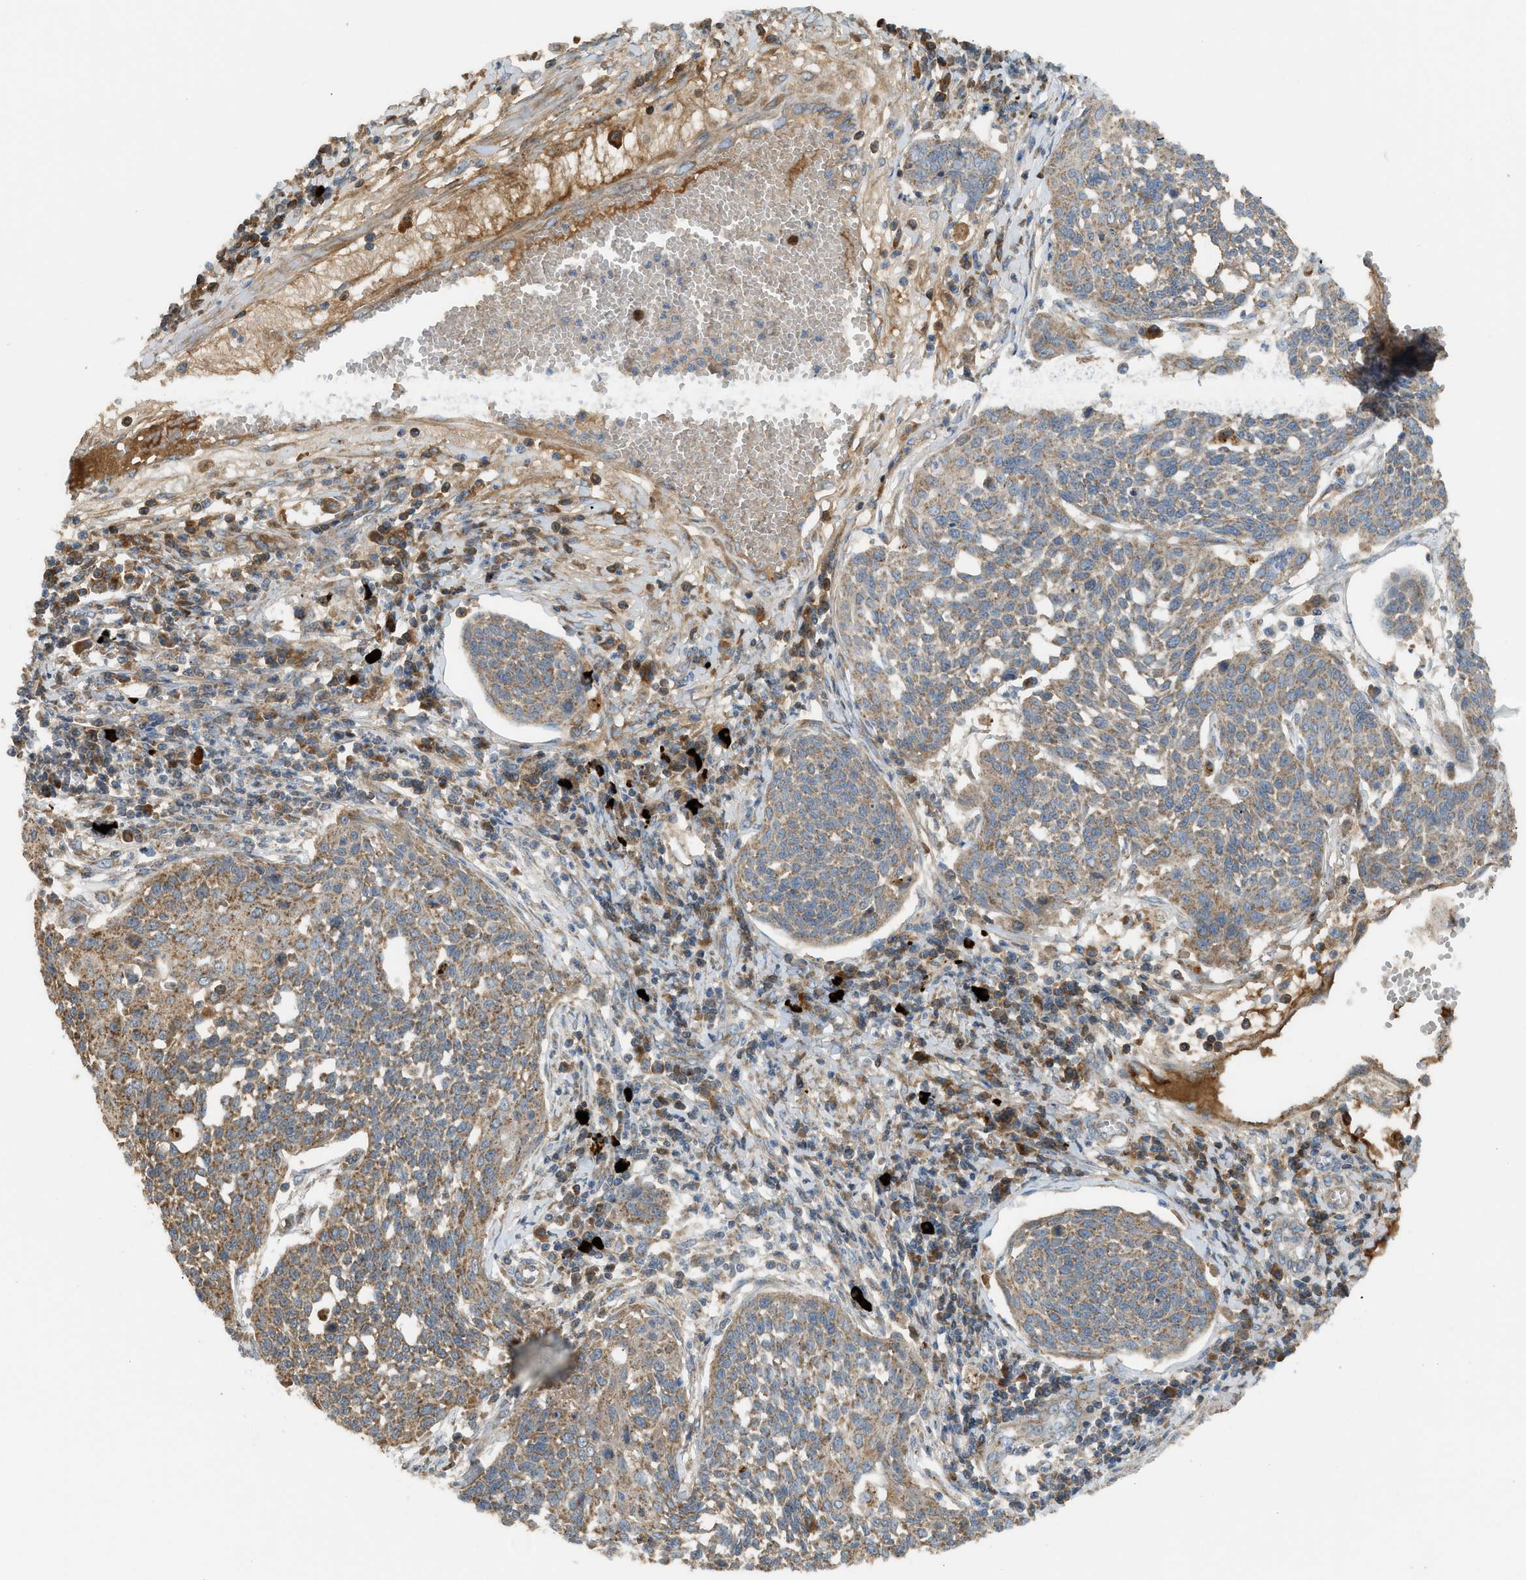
{"staining": {"intensity": "moderate", "quantity": ">75%", "location": "cytoplasmic/membranous"}, "tissue": "cervical cancer", "cell_type": "Tumor cells", "image_type": "cancer", "snomed": [{"axis": "morphology", "description": "Squamous cell carcinoma, NOS"}, {"axis": "topography", "description": "Cervix"}], "caption": "The photomicrograph reveals a brown stain indicating the presence of a protein in the cytoplasmic/membranous of tumor cells in cervical cancer (squamous cell carcinoma). (Brightfield microscopy of DAB IHC at high magnification).", "gene": "STARD3", "patient": {"sex": "female", "age": 34}}